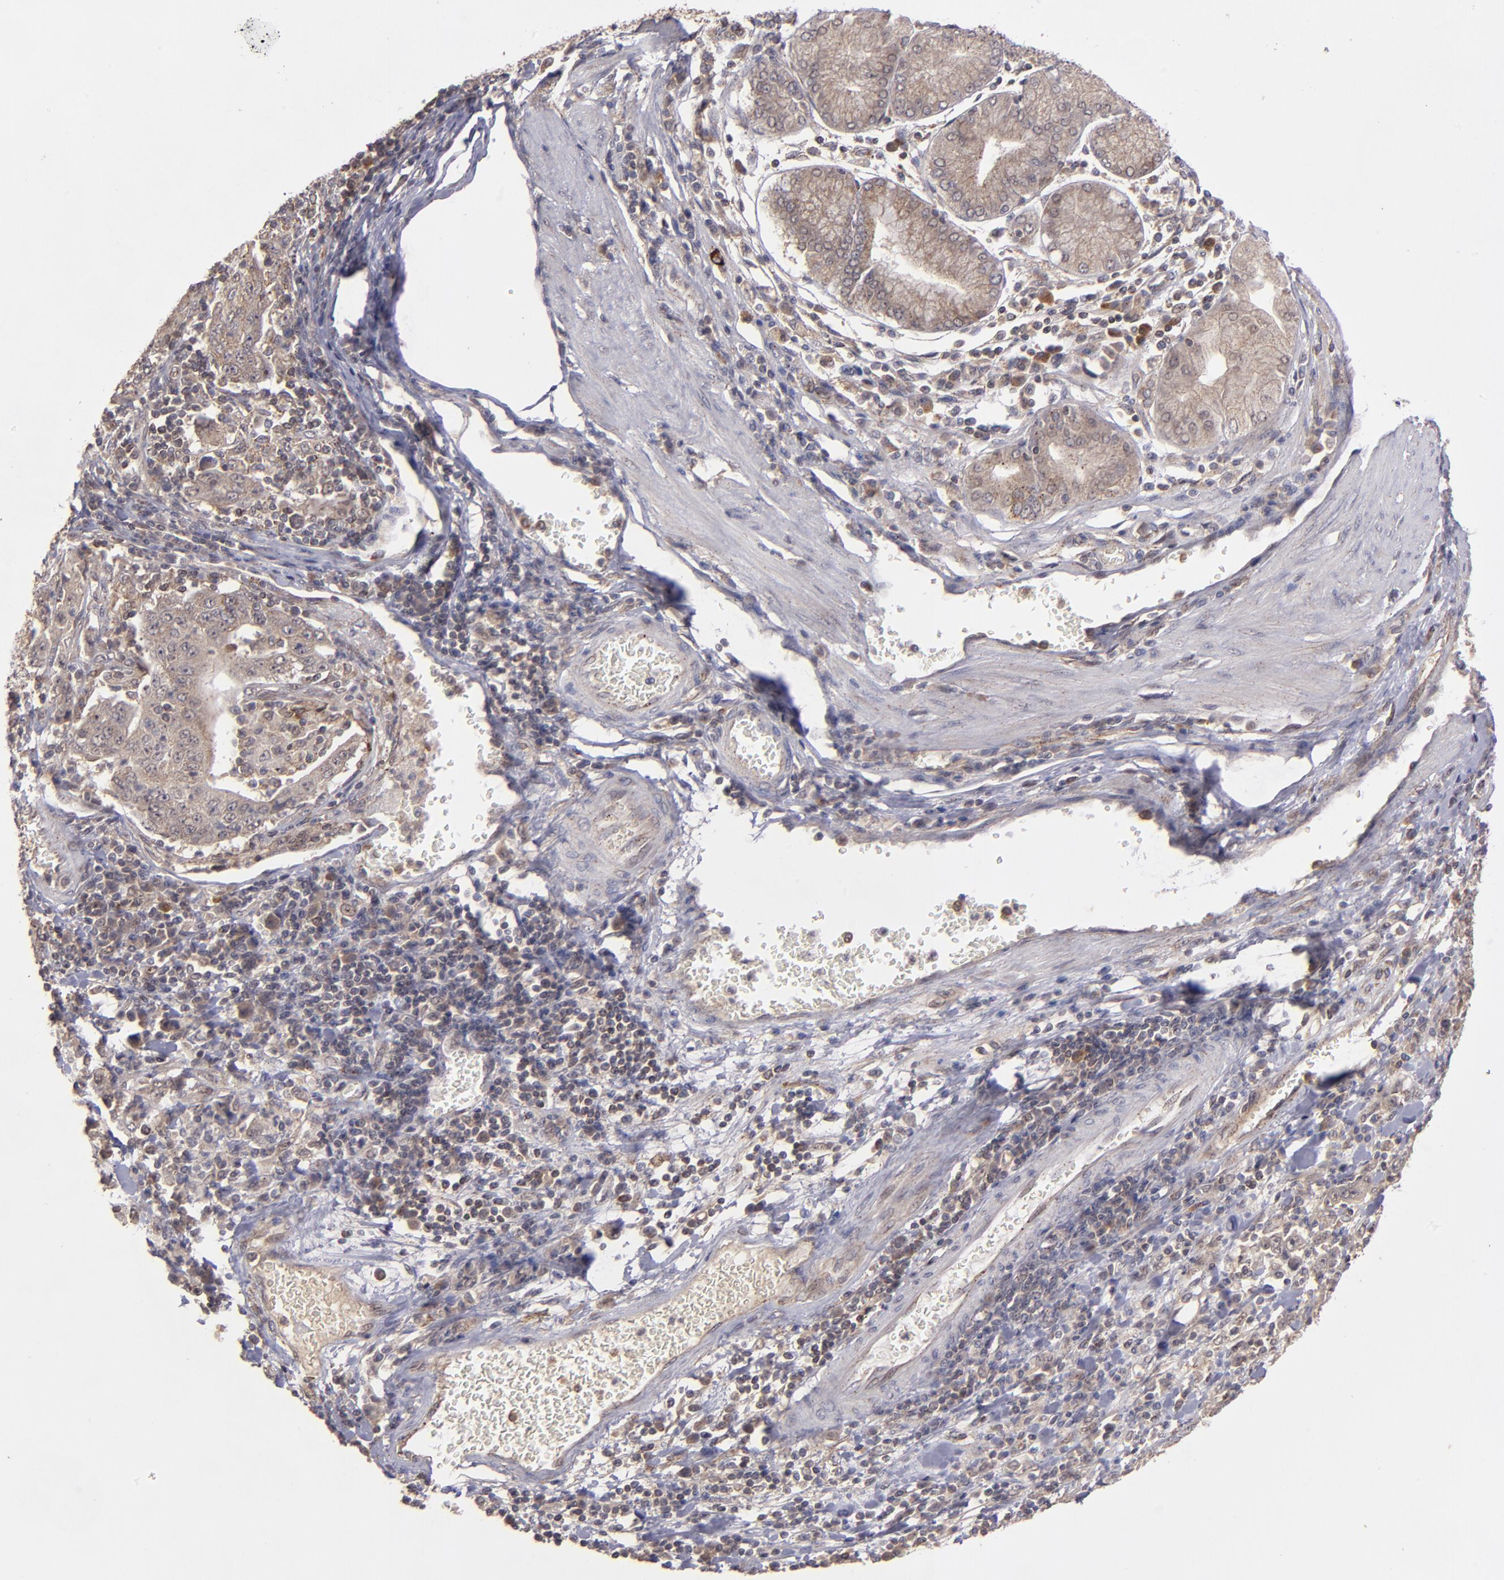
{"staining": {"intensity": "weak", "quantity": "25%-75%", "location": "cytoplasmic/membranous"}, "tissue": "stomach cancer", "cell_type": "Tumor cells", "image_type": "cancer", "snomed": [{"axis": "morphology", "description": "Normal tissue, NOS"}, {"axis": "morphology", "description": "Adenocarcinoma, NOS"}, {"axis": "topography", "description": "Stomach, upper"}, {"axis": "topography", "description": "Stomach"}], "caption": "IHC photomicrograph of neoplastic tissue: human stomach cancer (adenocarcinoma) stained using immunohistochemistry (IHC) shows low levels of weak protein expression localized specifically in the cytoplasmic/membranous of tumor cells, appearing as a cytoplasmic/membranous brown color.", "gene": "ZFYVE1", "patient": {"sex": "male", "age": 59}}